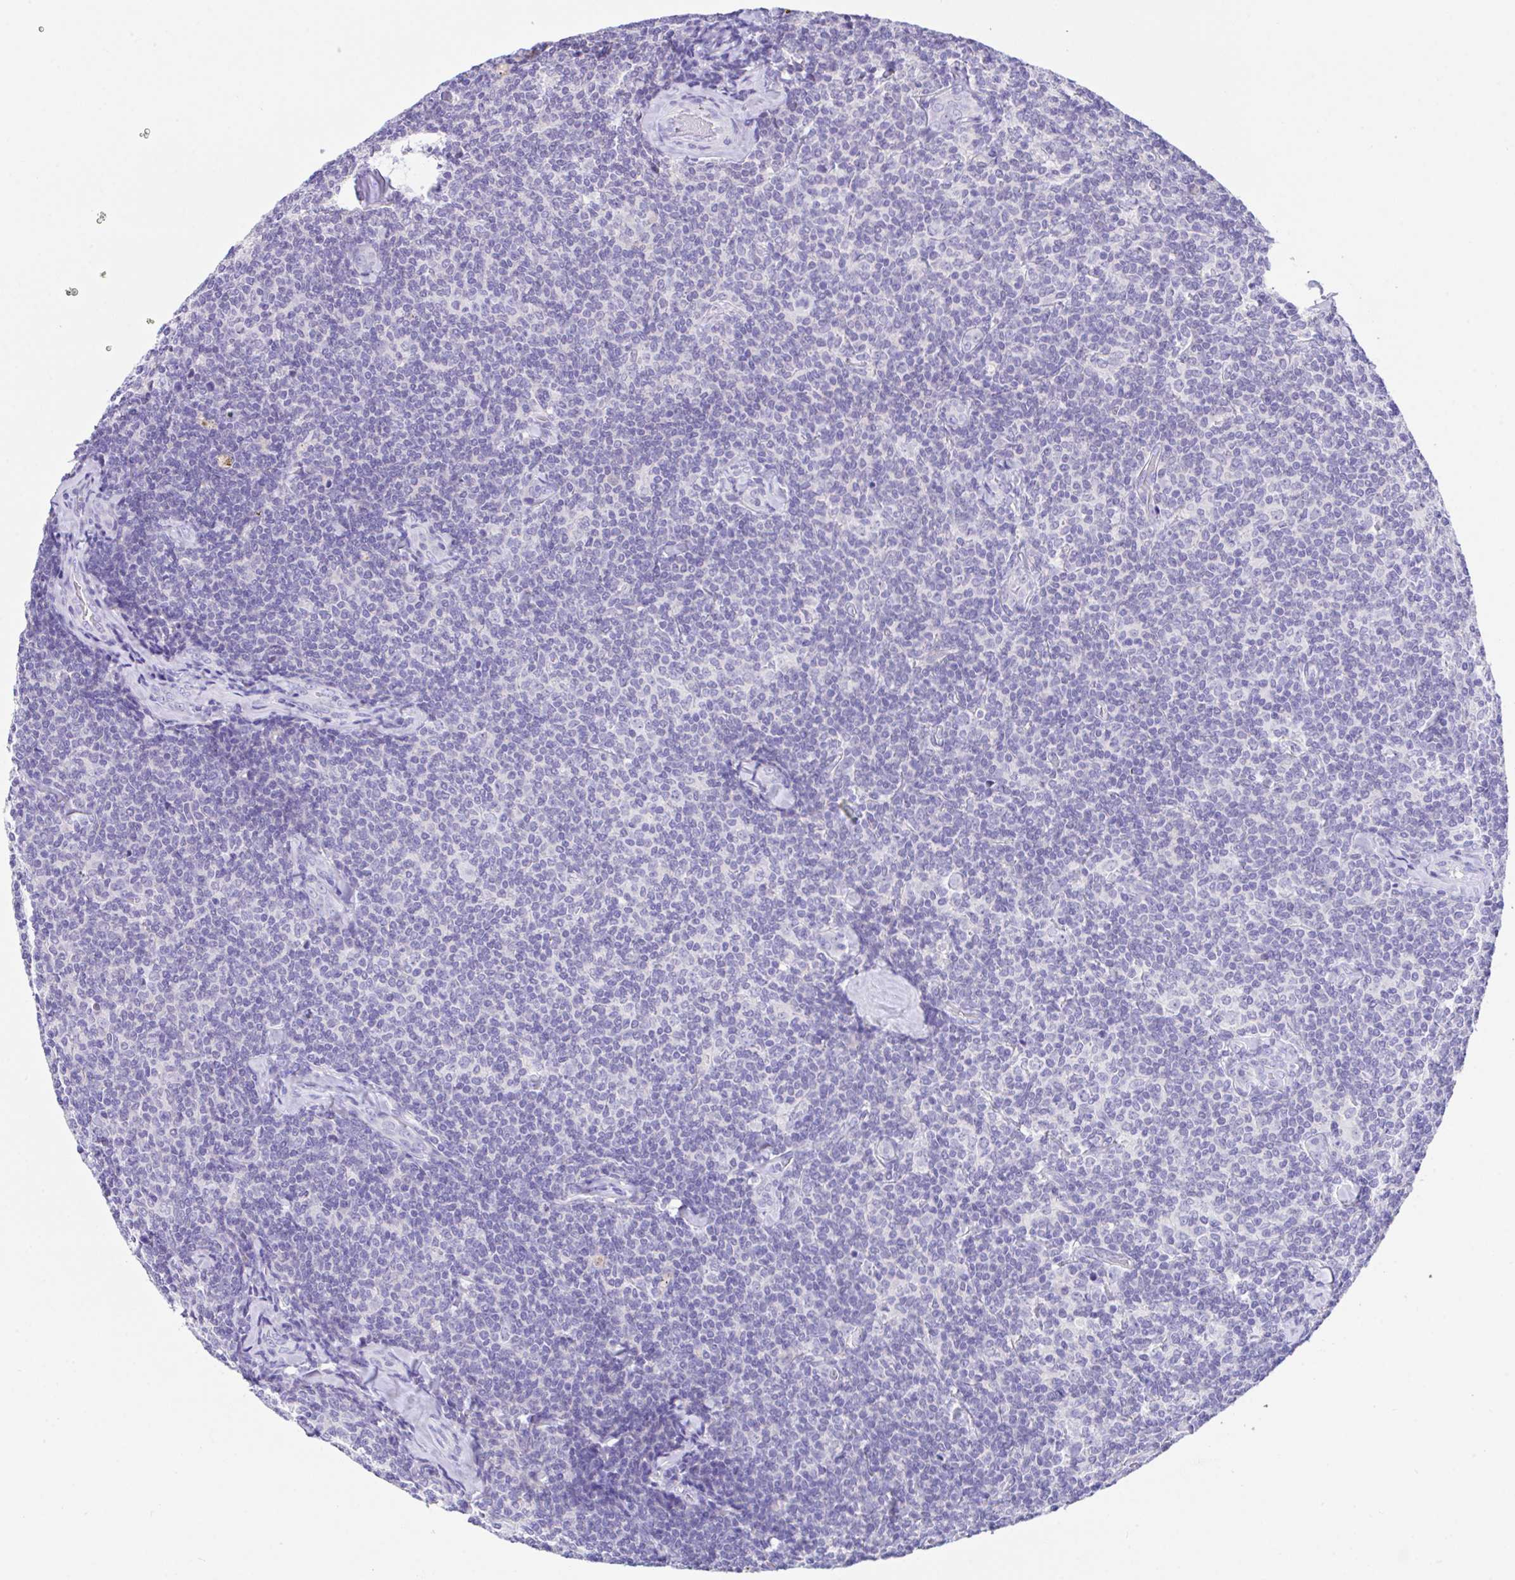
{"staining": {"intensity": "negative", "quantity": "none", "location": "none"}, "tissue": "lymphoma", "cell_type": "Tumor cells", "image_type": "cancer", "snomed": [{"axis": "morphology", "description": "Malignant lymphoma, non-Hodgkin's type, Low grade"}, {"axis": "topography", "description": "Lymph node"}], "caption": "Immunohistochemical staining of low-grade malignant lymphoma, non-Hodgkin's type shows no significant staining in tumor cells. (DAB IHC visualized using brightfield microscopy, high magnification).", "gene": "HACD4", "patient": {"sex": "female", "age": 56}}